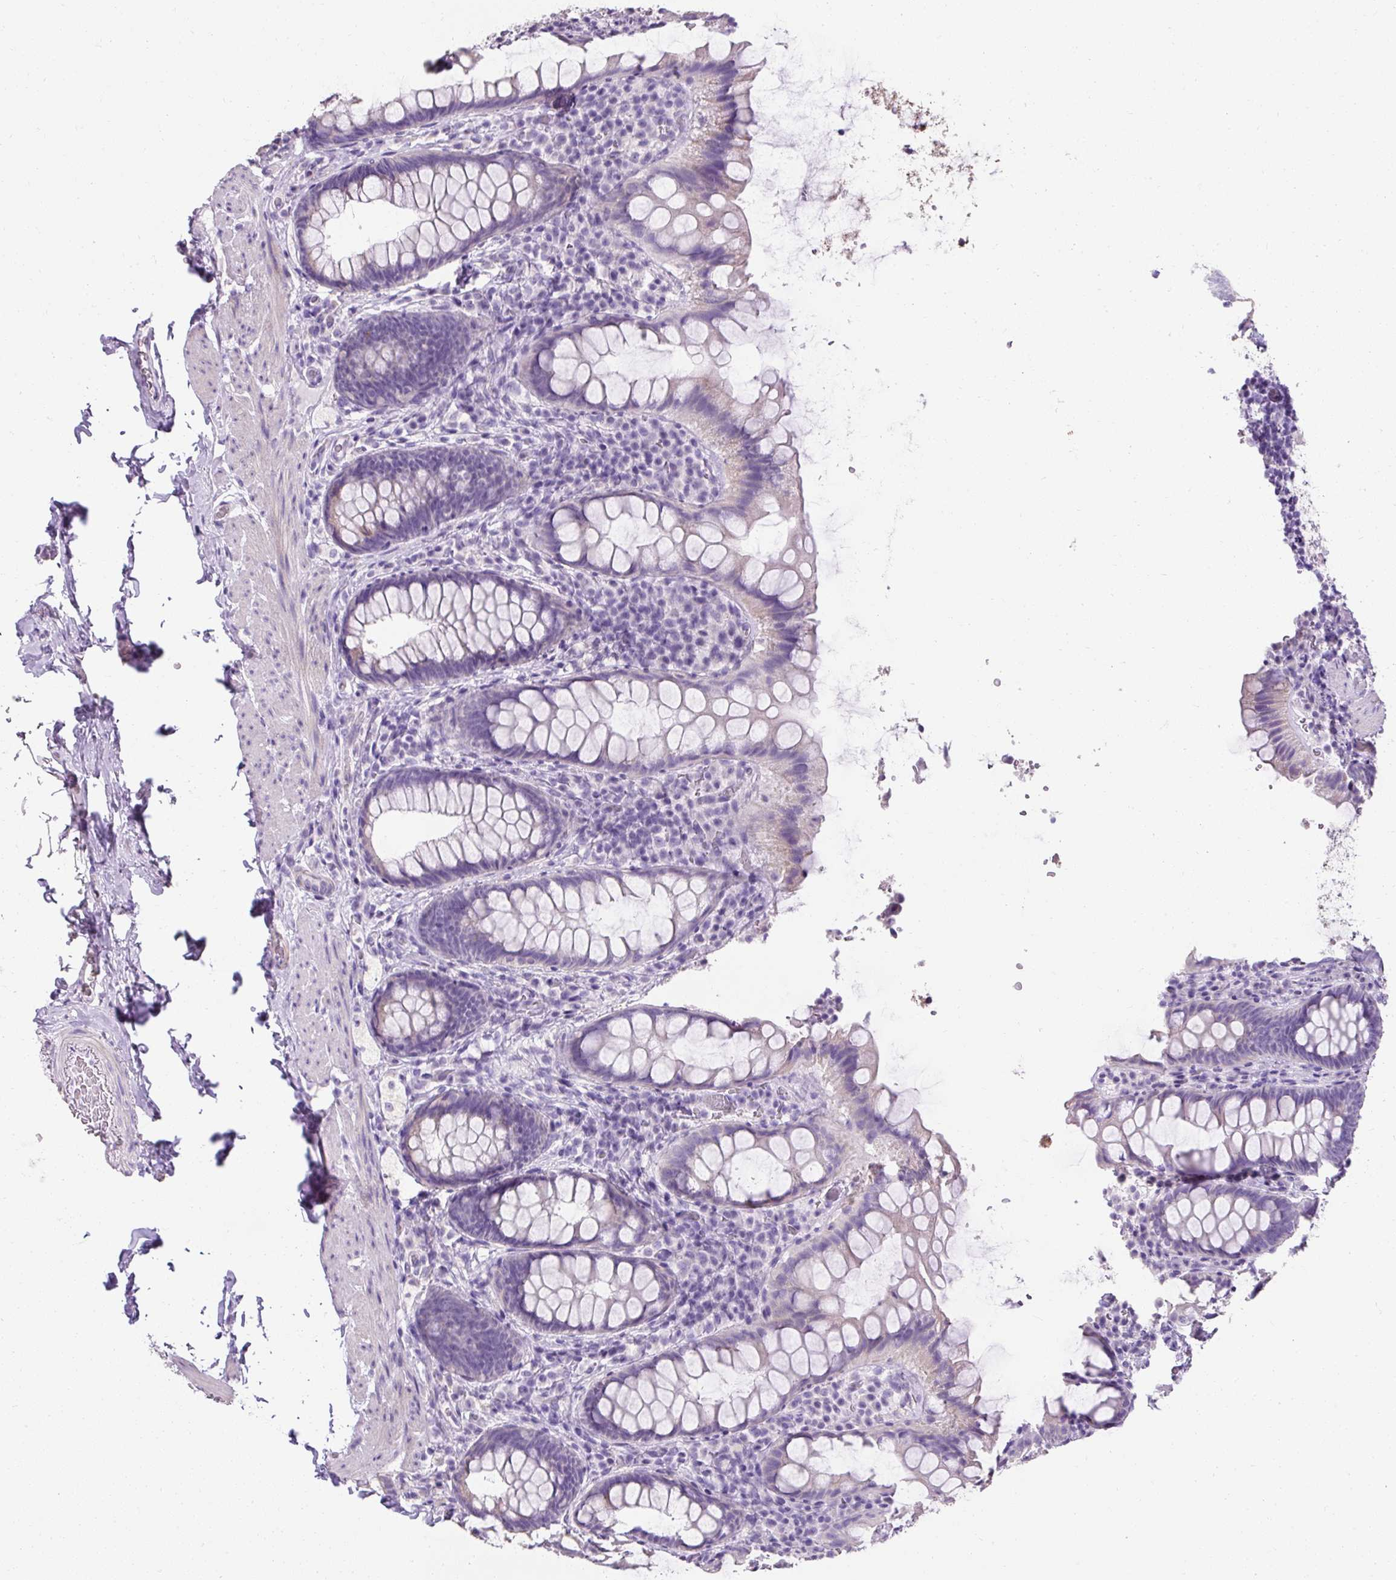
{"staining": {"intensity": "weak", "quantity": "<25%", "location": "cytoplasmic/membranous"}, "tissue": "rectum", "cell_type": "Glandular cells", "image_type": "normal", "snomed": [{"axis": "morphology", "description": "Normal tissue, NOS"}, {"axis": "topography", "description": "Rectum"}], "caption": "The image demonstrates no significant staining in glandular cells of rectum.", "gene": "C2CD4C", "patient": {"sex": "female", "age": 69}}